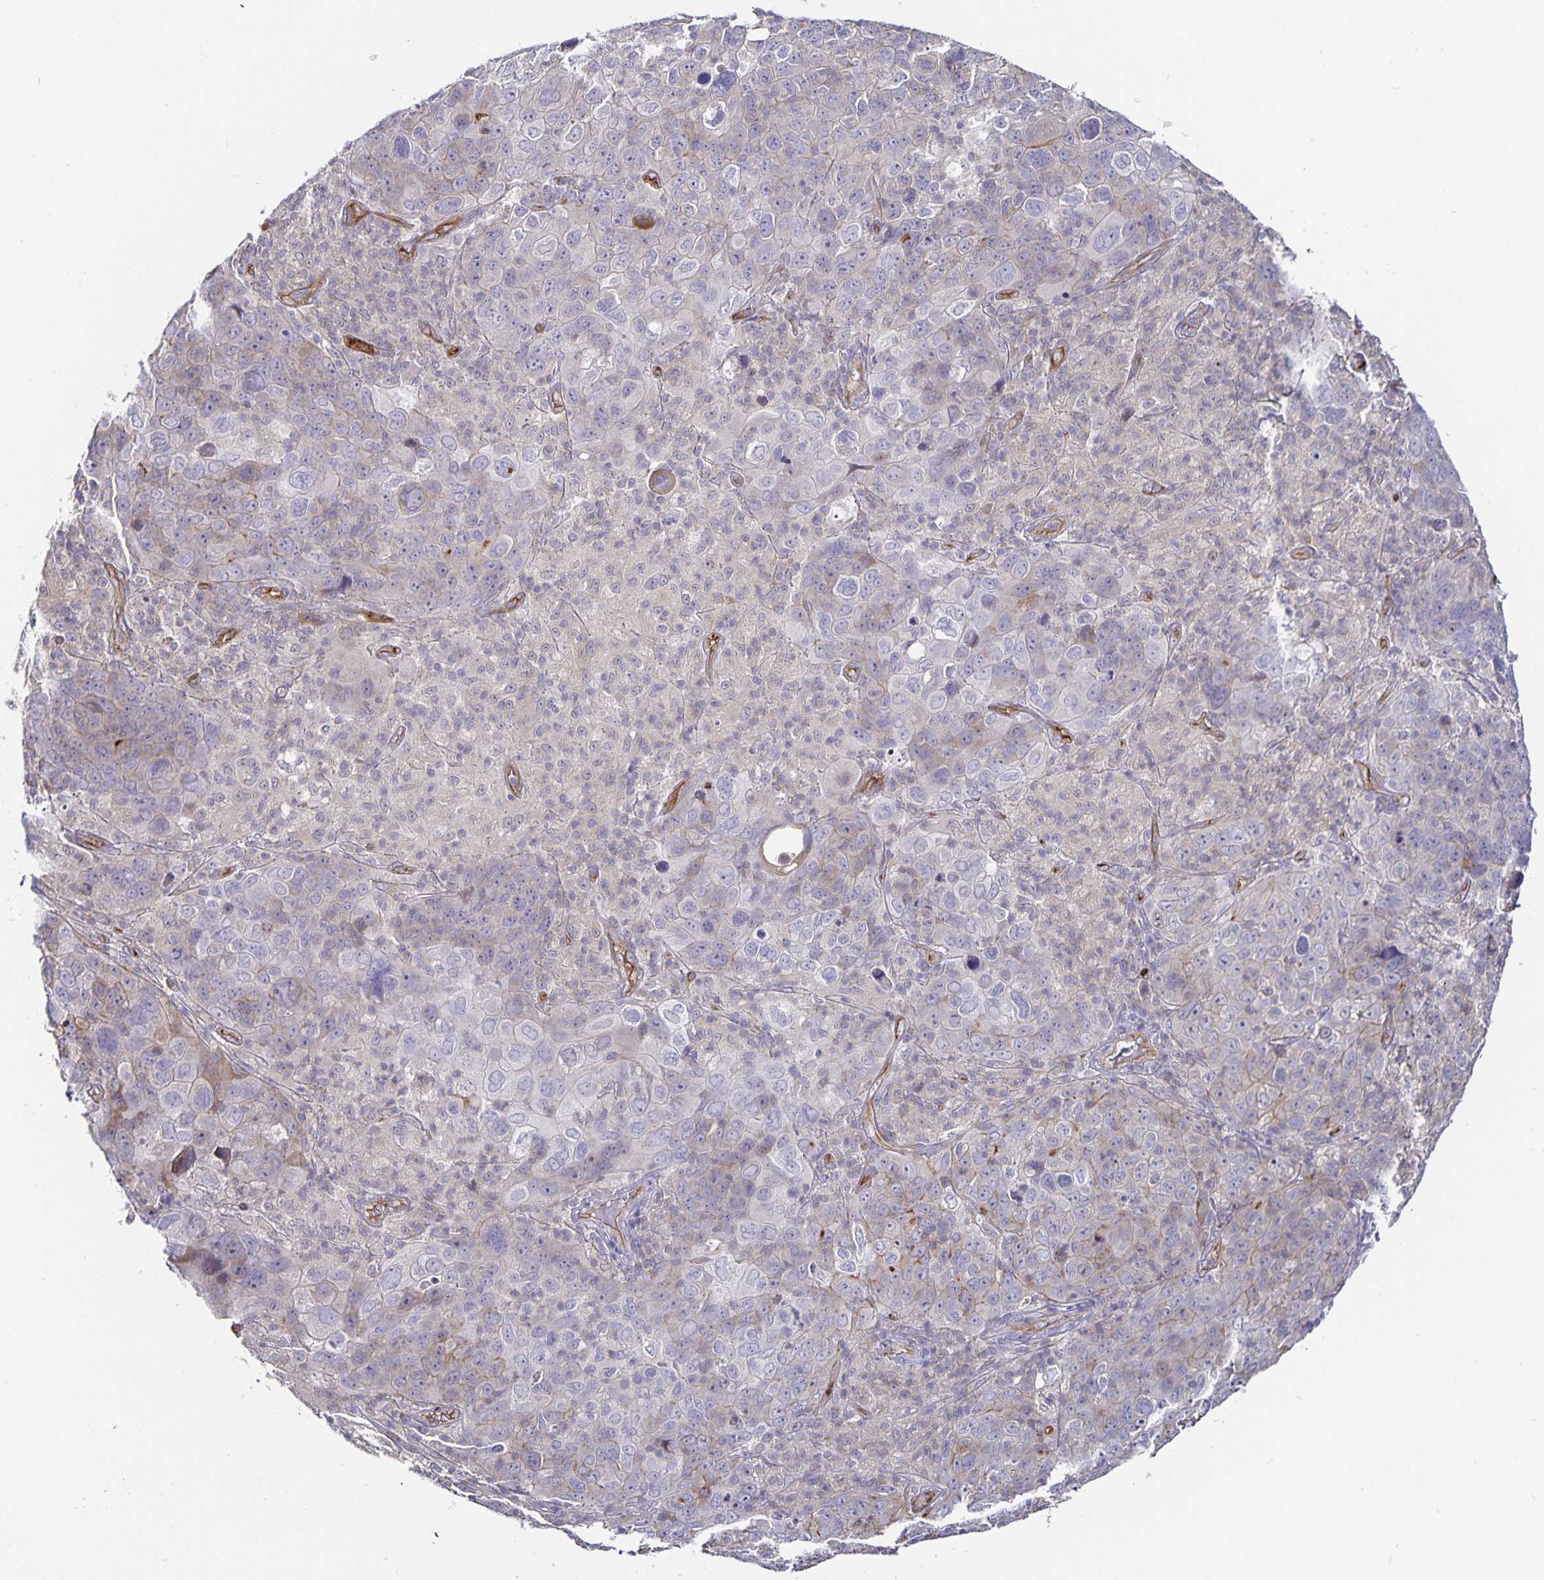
{"staining": {"intensity": "negative", "quantity": "none", "location": "none"}, "tissue": "cervical cancer", "cell_type": "Tumor cells", "image_type": "cancer", "snomed": [{"axis": "morphology", "description": "Squamous cell carcinoma, NOS"}, {"axis": "topography", "description": "Cervix"}], "caption": "A histopathology image of squamous cell carcinoma (cervical) stained for a protein demonstrates no brown staining in tumor cells.", "gene": "PODXL", "patient": {"sex": "female", "age": 44}}